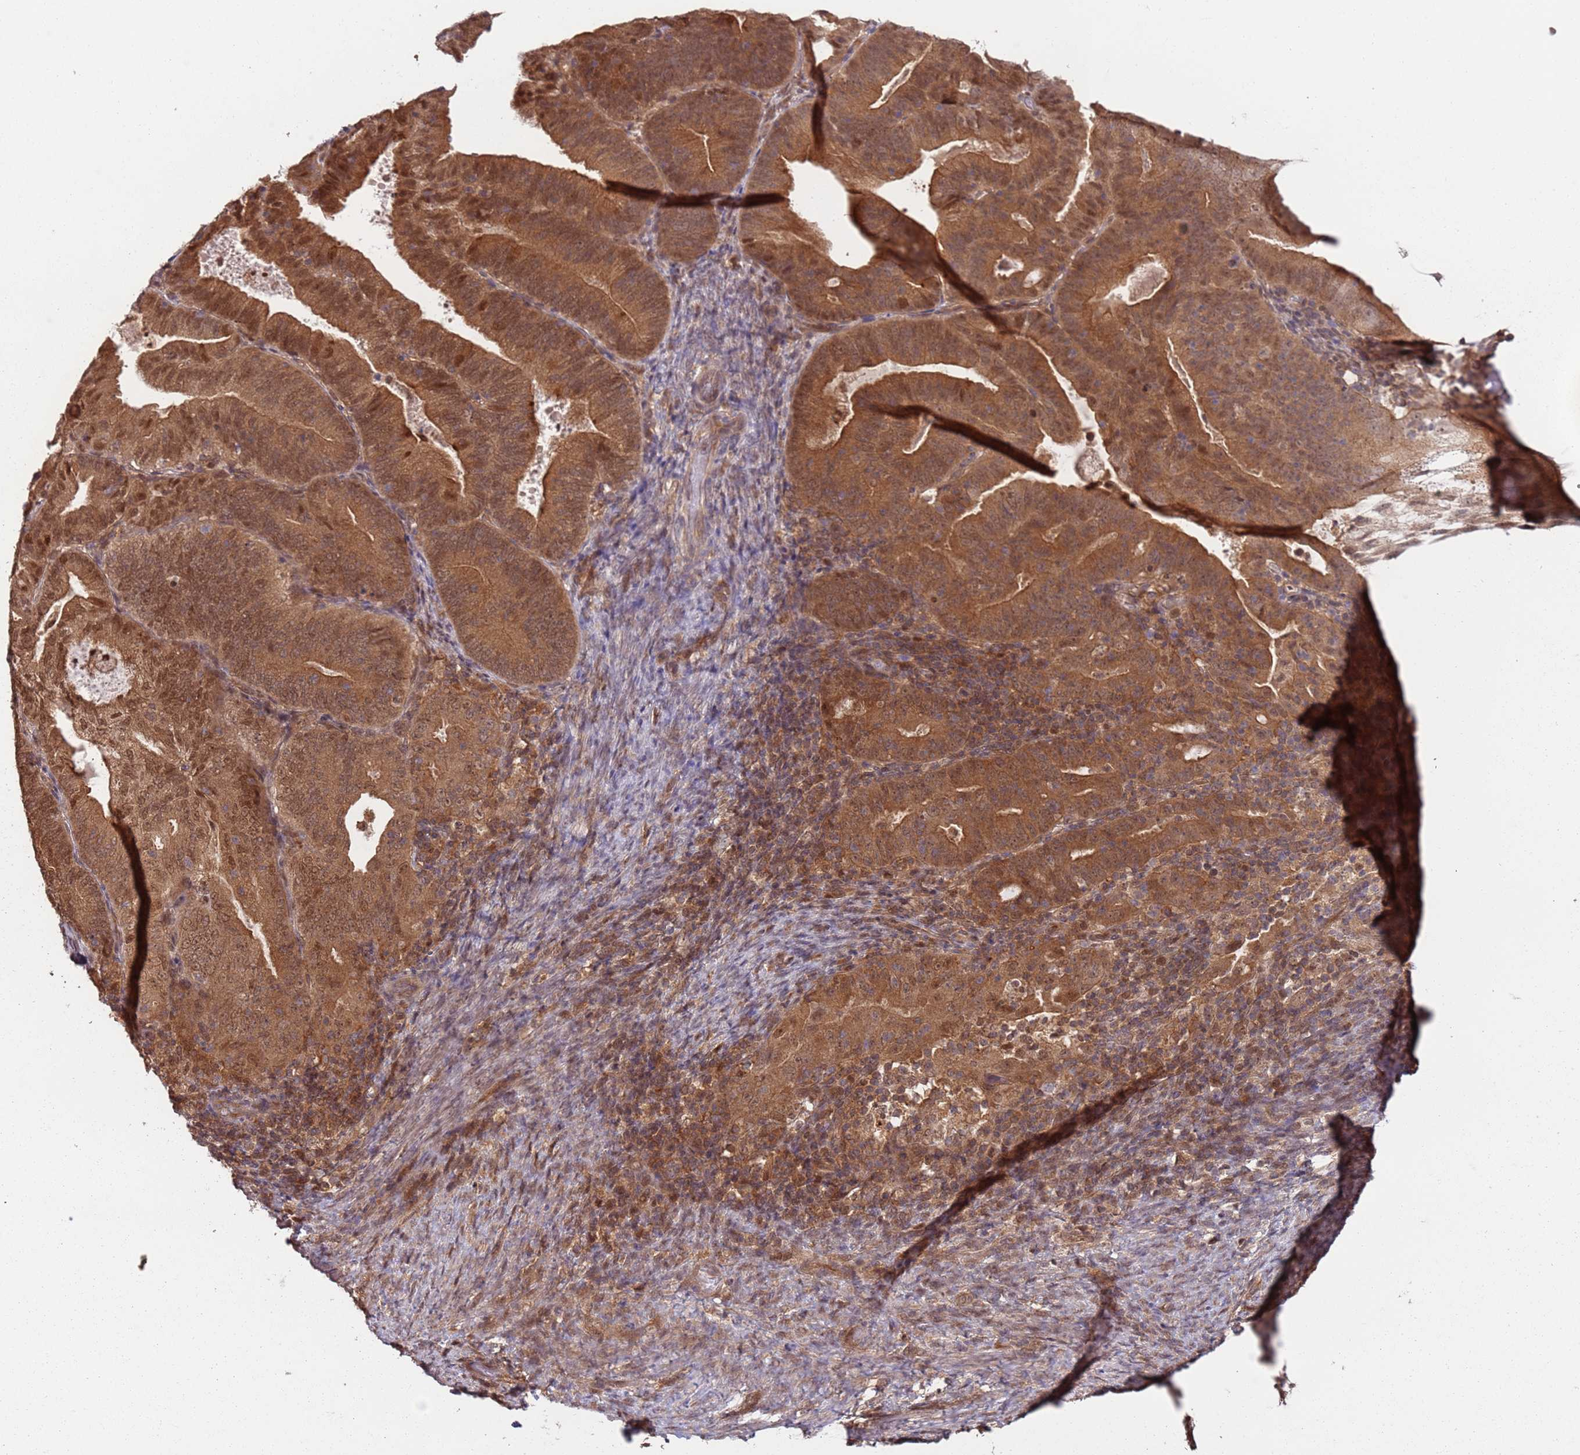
{"staining": {"intensity": "moderate", "quantity": ">75%", "location": "cytoplasmic/membranous,nuclear"}, "tissue": "endometrial cancer", "cell_type": "Tumor cells", "image_type": "cancer", "snomed": [{"axis": "morphology", "description": "Adenocarcinoma, NOS"}, {"axis": "topography", "description": "Endometrium"}], "caption": "Tumor cells display medium levels of moderate cytoplasmic/membranous and nuclear positivity in about >75% of cells in endometrial cancer (adenocarcinoma).", "gene": "PGLS", "patient": {"sex": "female", "age": 70}}